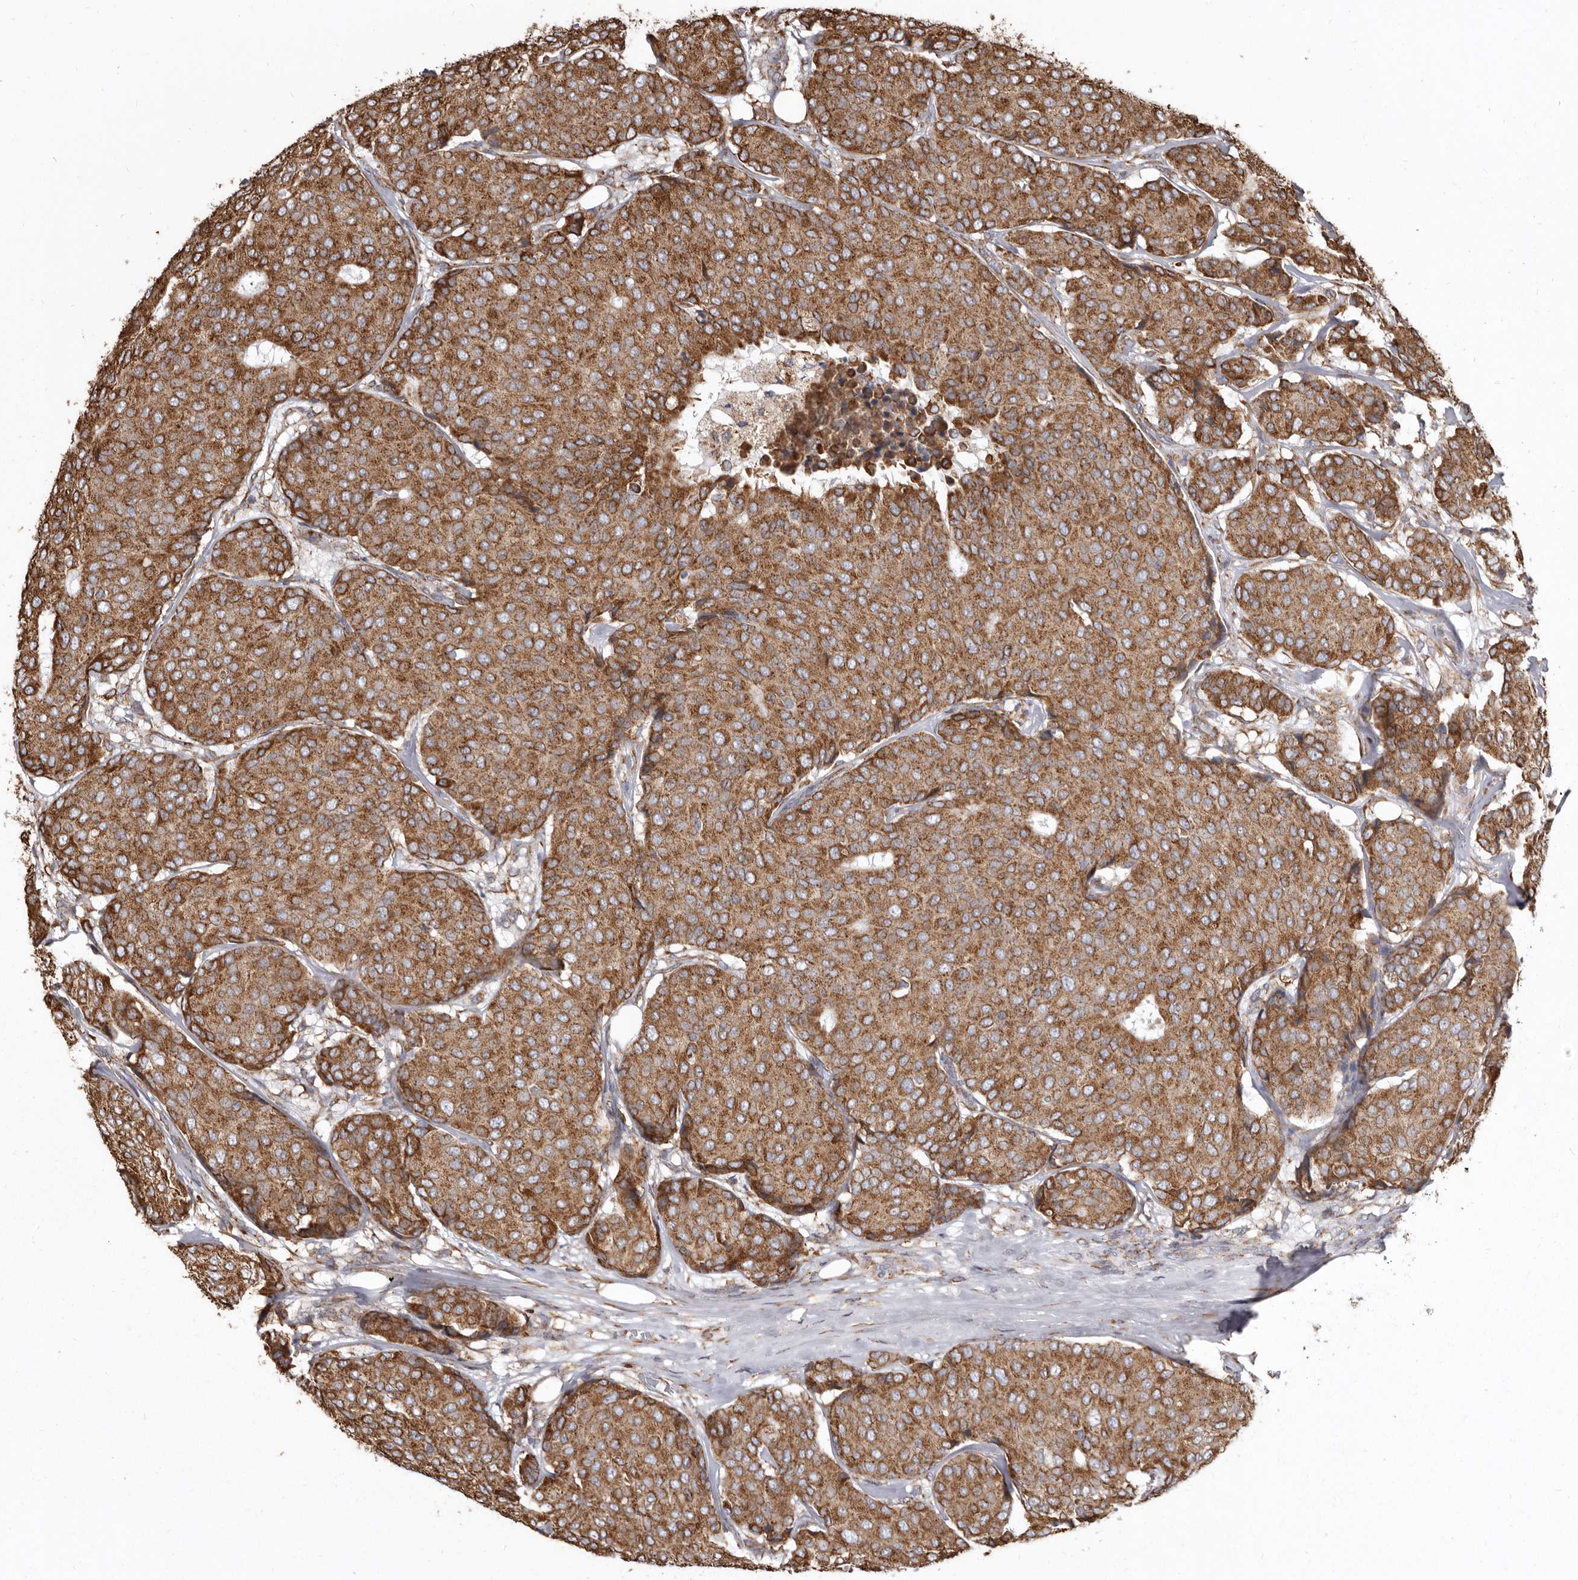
{"staining": {"intensity": "moderate", "quantity": ">75%", "location": "cytoplasmic/membranous"}, "tissue": "breast cancer", "cell_type": "Tumor cells", "image_type": "cancer", "snomed": [{"axis": "morphology", "description": "Duct carcinoma"}, {"axis": "topography", "description": "Breast"}], "caption": "Immunohistochemistry (IHC) micrograph of breast cancer stained for a protein (brown), which shows medium levels of moderate cytoplasmic/membranous staining in approximately >75% of tumor cells.", "gene": "CDK5RAP3", "patient": {"sex": "female", "age": 75}}